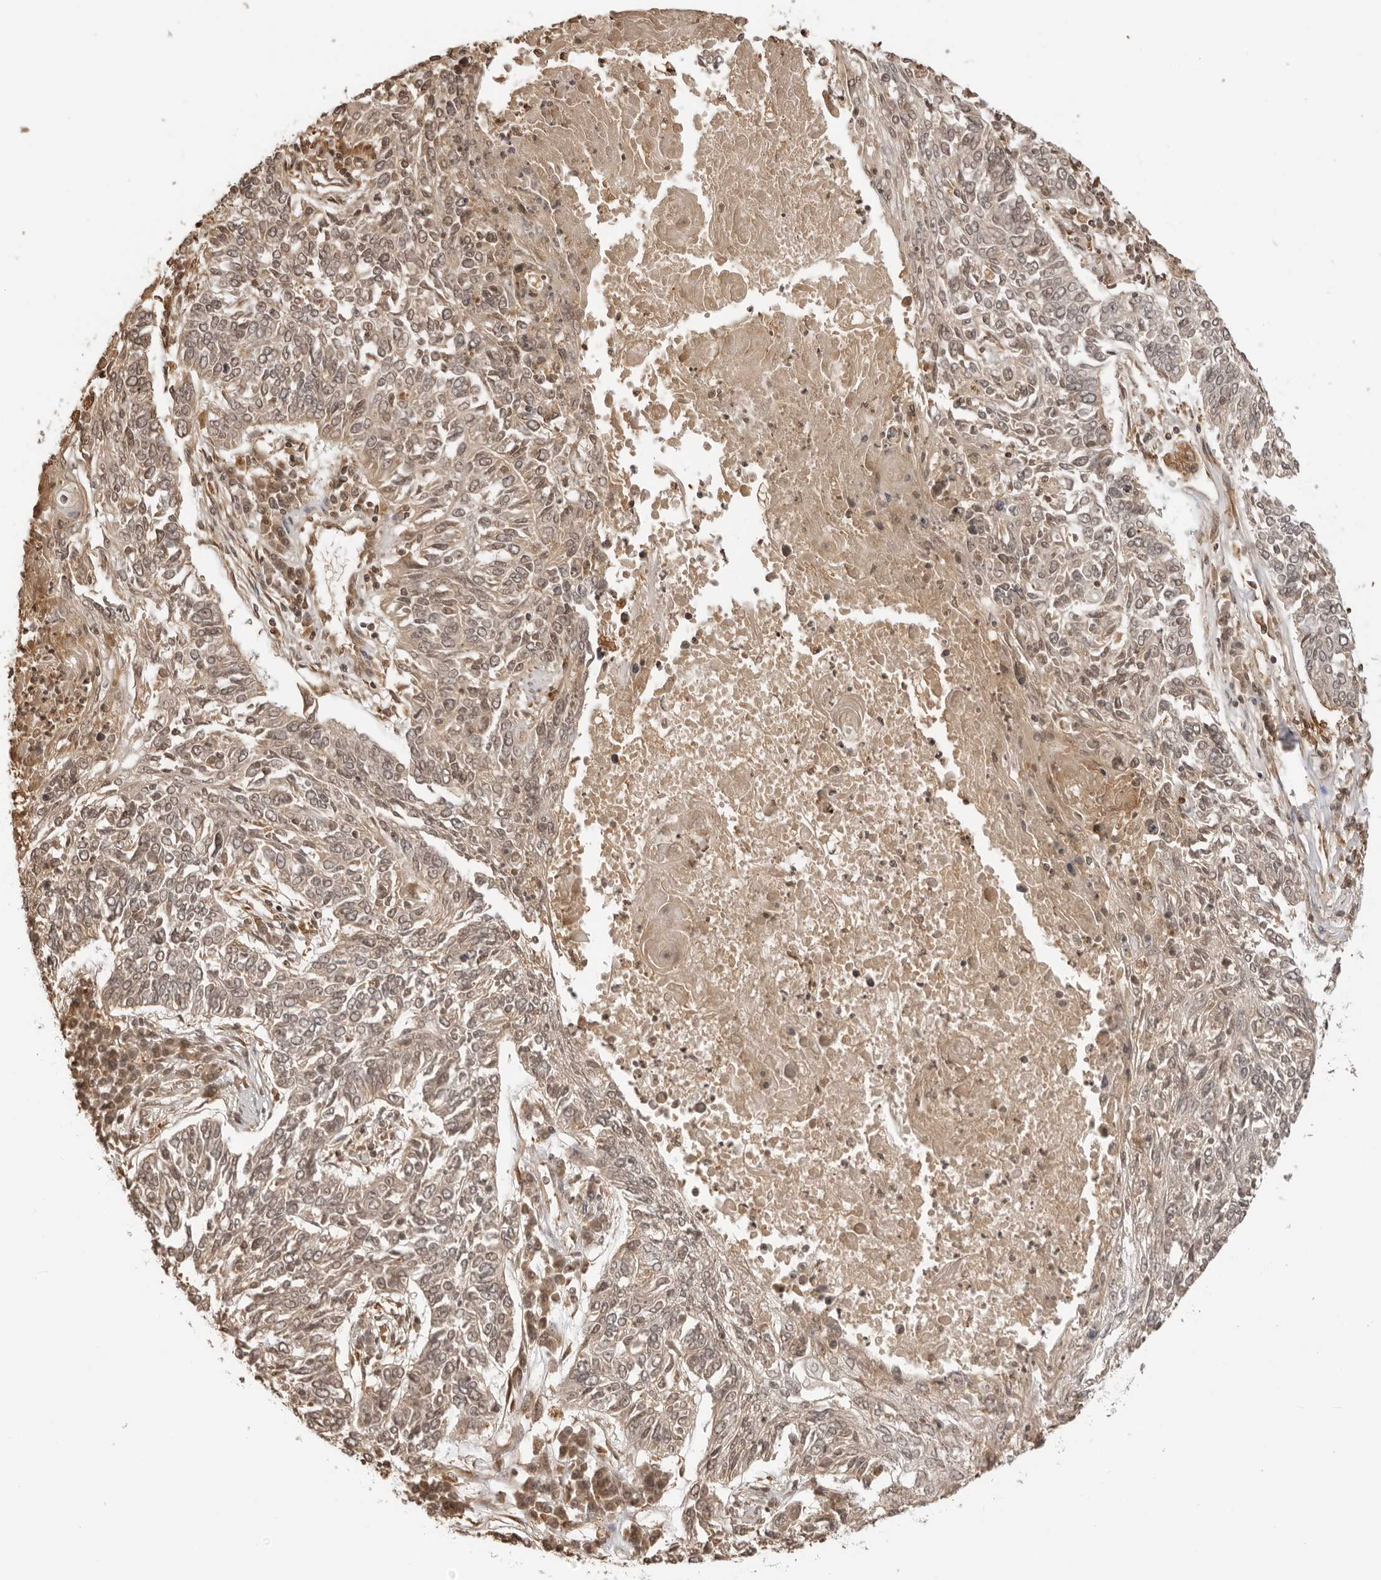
{"staining": {"intensity": "weak", "quantity": ">75%", "location": "cytoplasmic/membranous,nuclear"}, "tissue": "lung cancer", "cell_type": "Tumor cells", "image_type": "cancer", "snomed": [{"axis": "morphology", "description": "Normal tissue, NOS"}, {"axis": "morphology", "description": "Squamous cell carcinoma, NOS"}, {"axis": "topography", "description": "Cartilage tissue"}, {"axis": "topography", "description": "Bronchus"}, {"axis": "topography", "description": "Lung"}], "caption": "DAB immunohistochemical staining of squamous cell carcinoma (lung) exhibits weak cytoplasmic/membranous and nuclear protein staining in about >75% of tumor cells.", "gene": "IKBKE", "patient": {"sex": "female", "age": 49}}